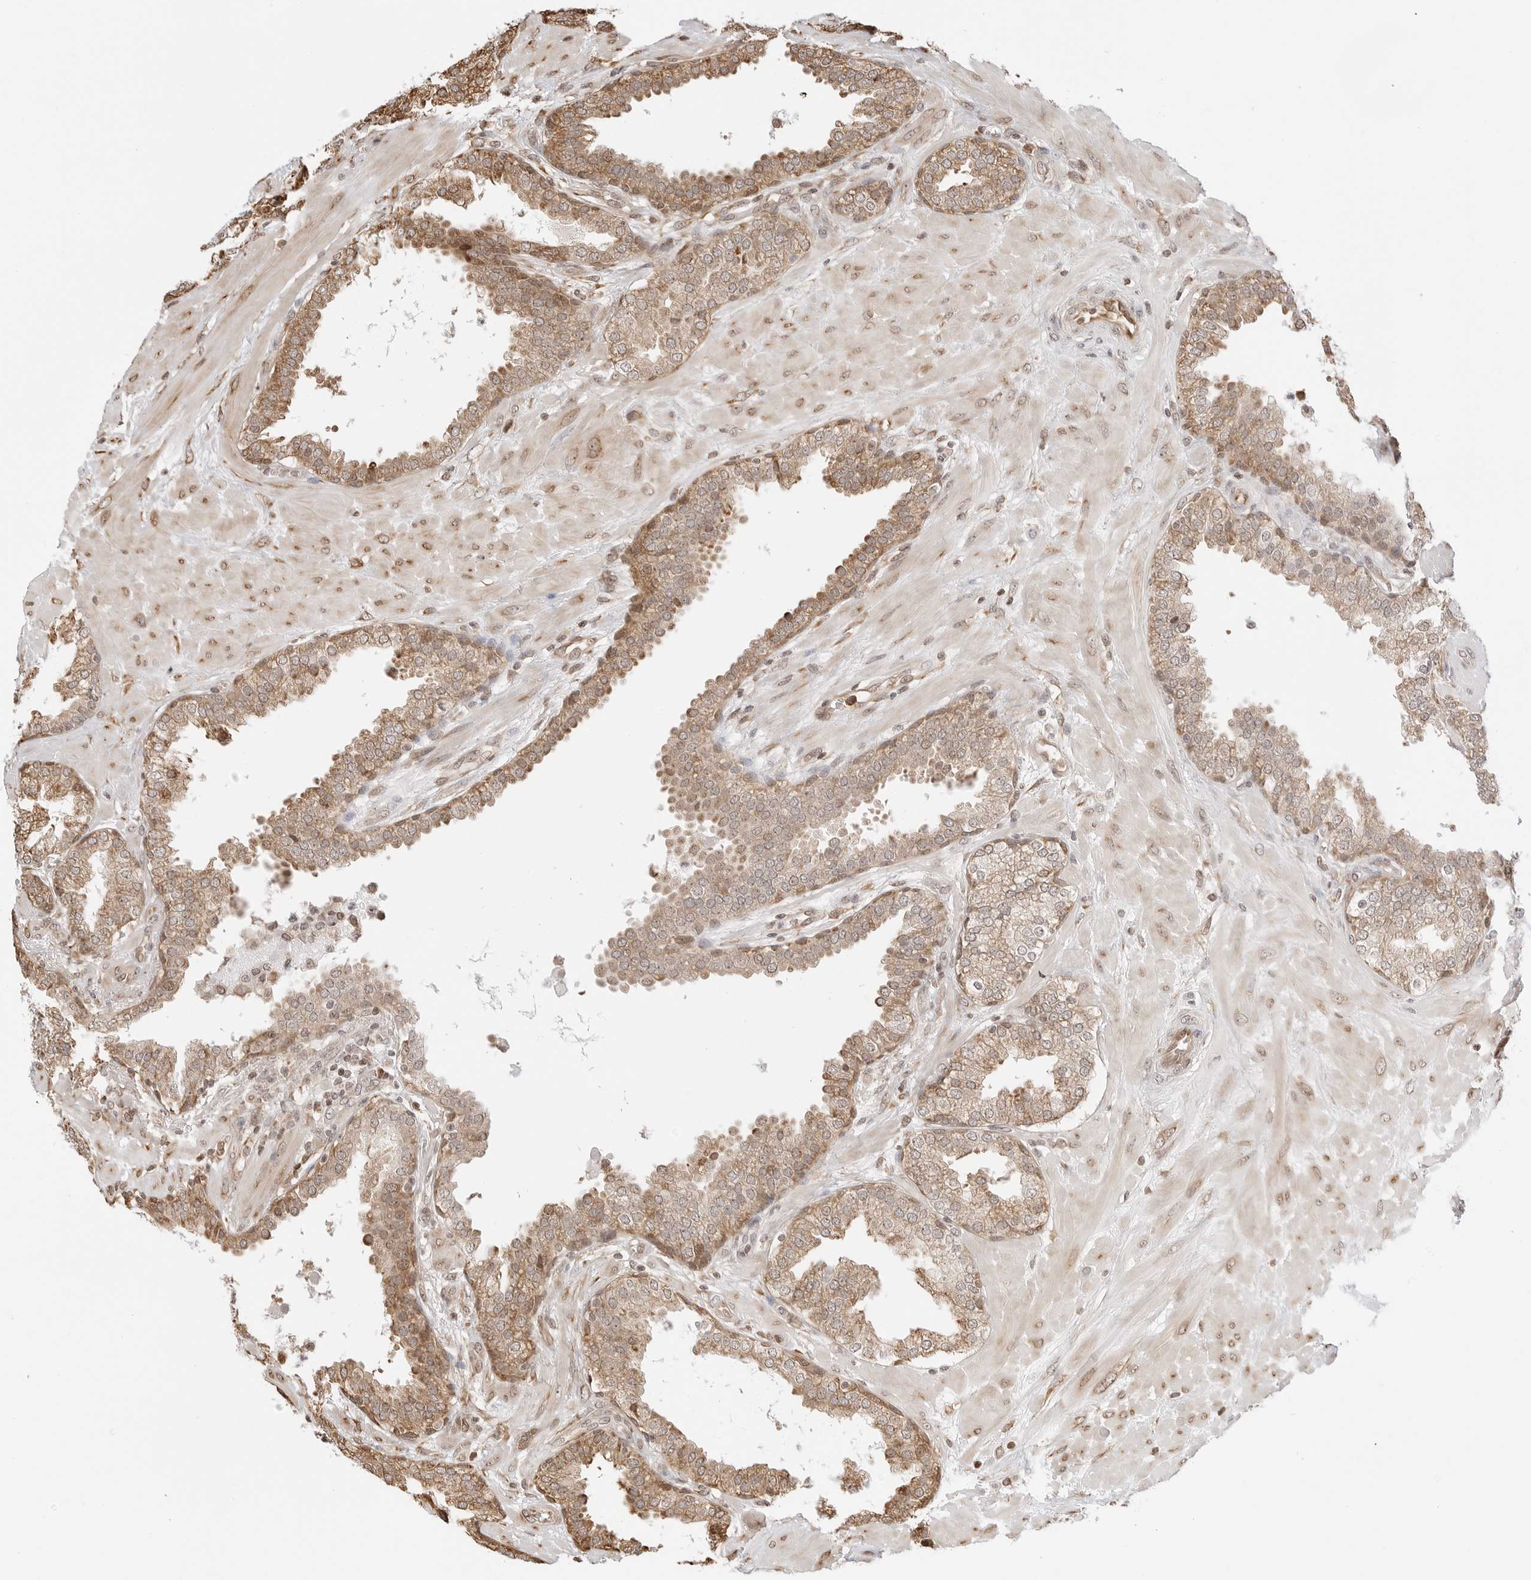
{"staining": {"intensity": "moderate", "quantity": ">75%", "location": "cytoplasmic/membranous"}, "tissue": "prostate", "cell_type": "Glandular cells", "image_type": "normal", "snomed": [{"axis": "morphology", "description": "Normal tissue, NOS"}, {"axis": "topography", "description": "Prostate"}], "caption": "Immunohistochemical staining of normal human prostate exhibits >75% levels of moderate cytoplasmic/membranous protein positivity in approximately >75% of glandular cells.", "gene": "FKBP14", "patient": {"sex": "male", "age": 51}}